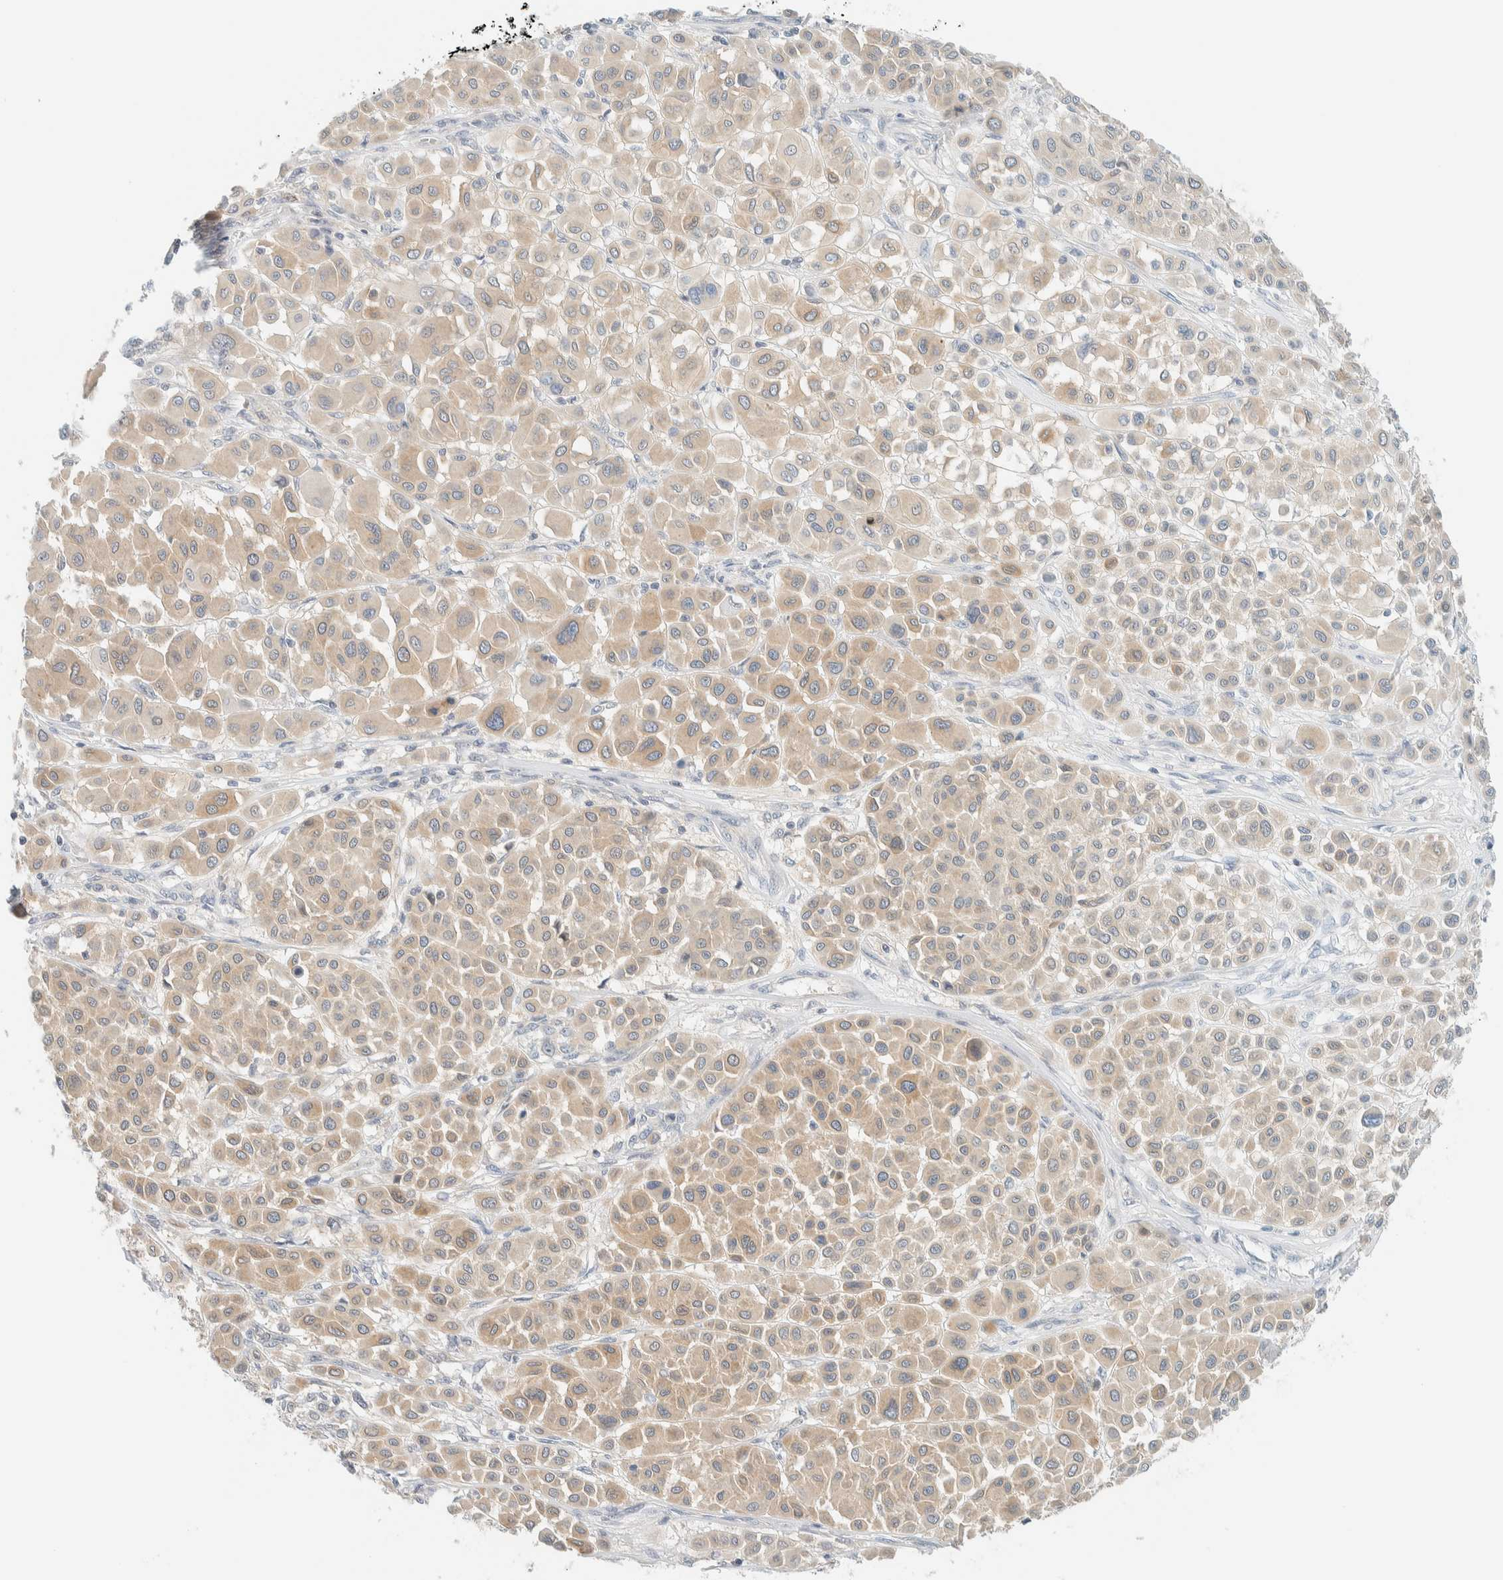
{"staining": {"intensity": "weak", "quantity": ">75%", "location": "cytoplasmic/membranous"}, "tissue": "melanoma", "cell_type": "Tumor cells", "image_type": "cancer", "snomed": [{"axis": "morphology", "description": "Malignant melanoma, Metastatic site"}, {"axis": "topography", "description": "Soft tissue"}], "caption": "Protein positivity by immunohistochemistry demonstrates weak cytoplasmic/membranous positivity in about >75% of tumor cells in melanoma.", "gene": "NDE1", "patient": {"sex": "male", "age": 41}}